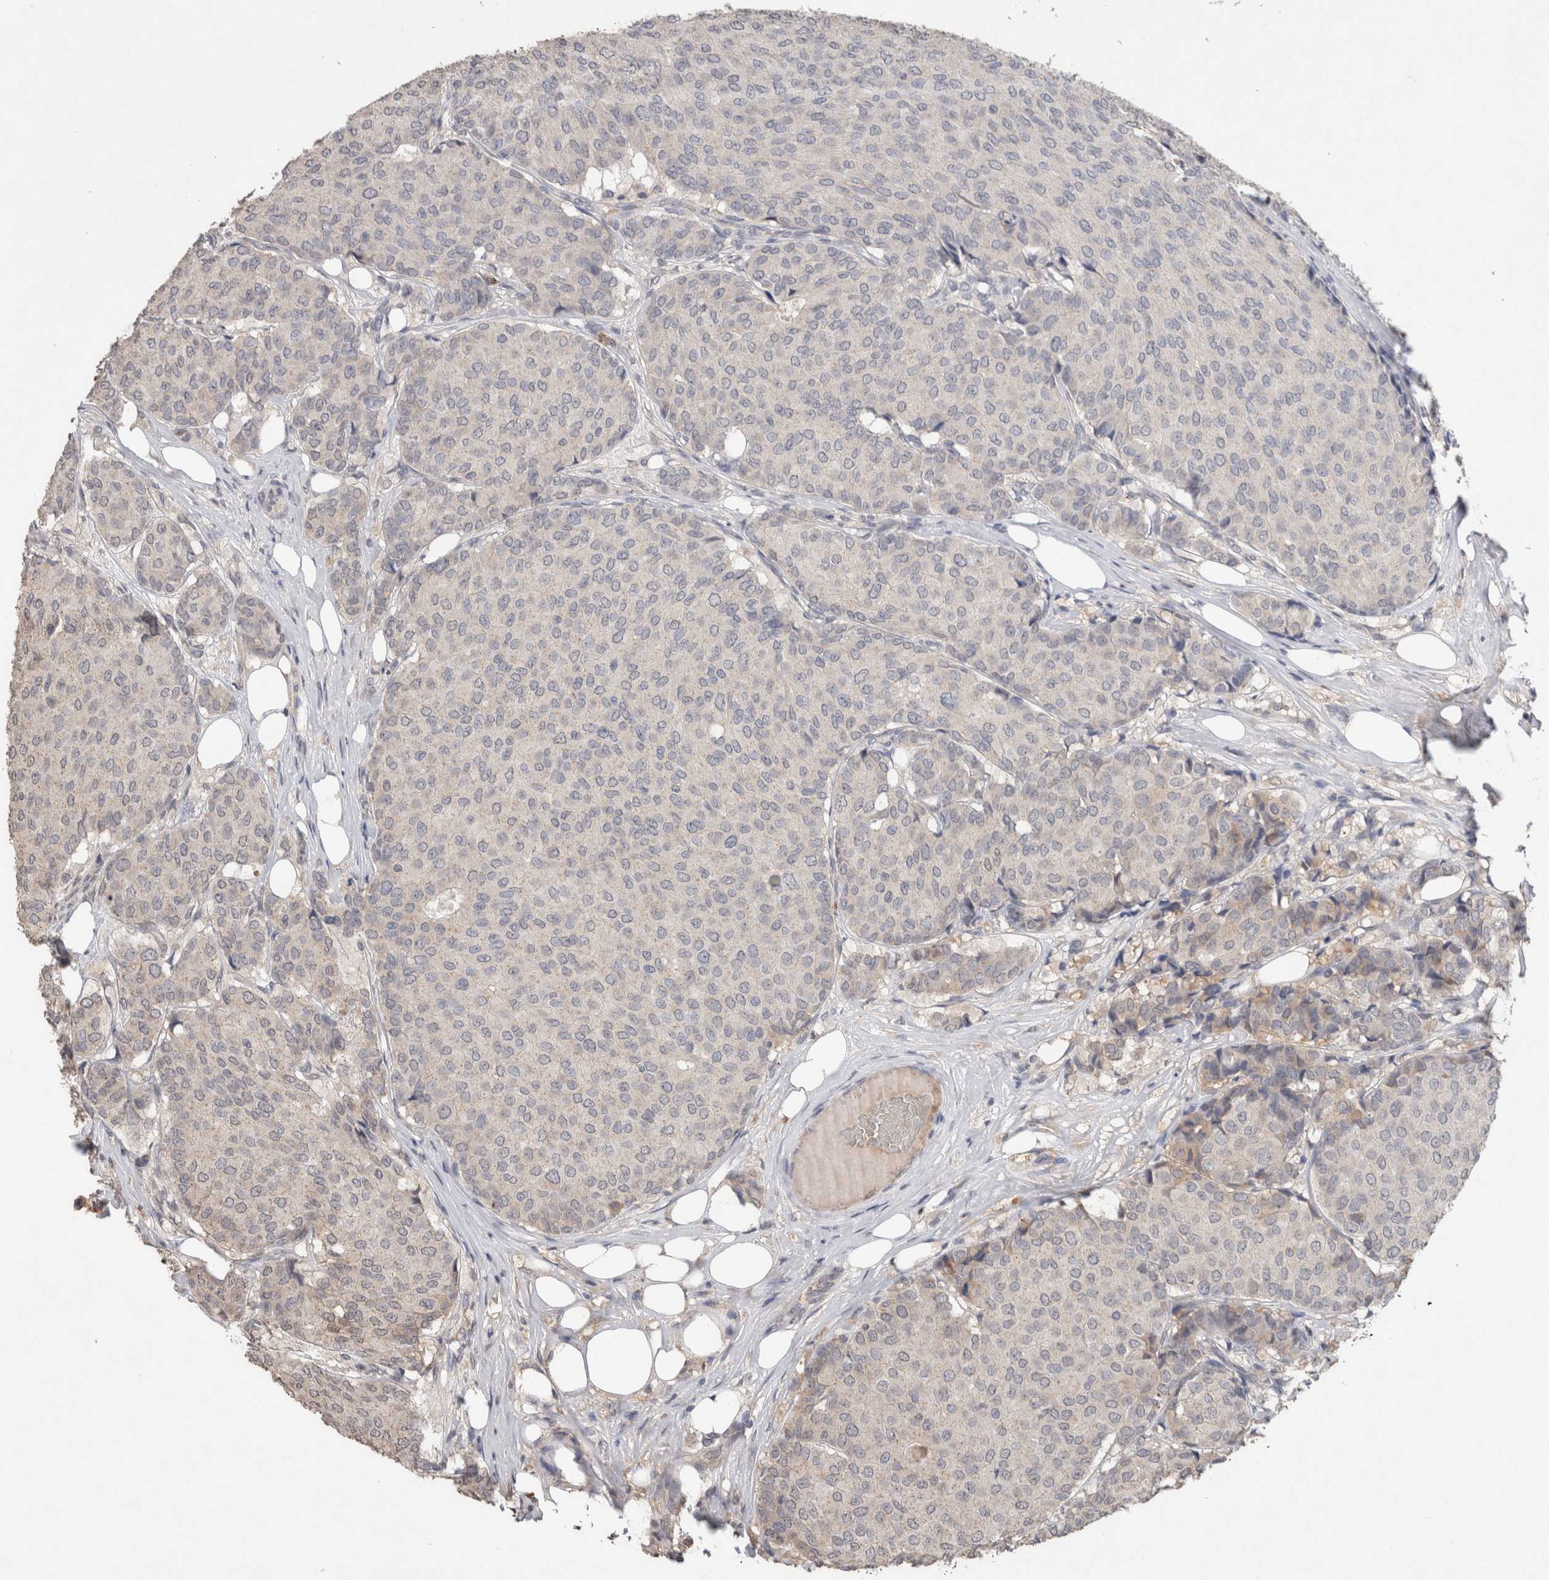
{"staining": {"intensity": "negative", "quantity": "none", "location": "none"}, "tissue": "breast cancer", "cell_type": "Tumor cells", "image_type": "cancer", "snomed": [{"axis": "morphology", "description": "Duct carcinoma"}, {"axis": "topography", "description": "Breast"}], "caption": "Breast cancer (intraductal carcinoma) was stained to show a protein in brown. There is no significant expression in tumor cells.", "gene": "FABP7", "patient": {"sex": "female", "age": 75}}